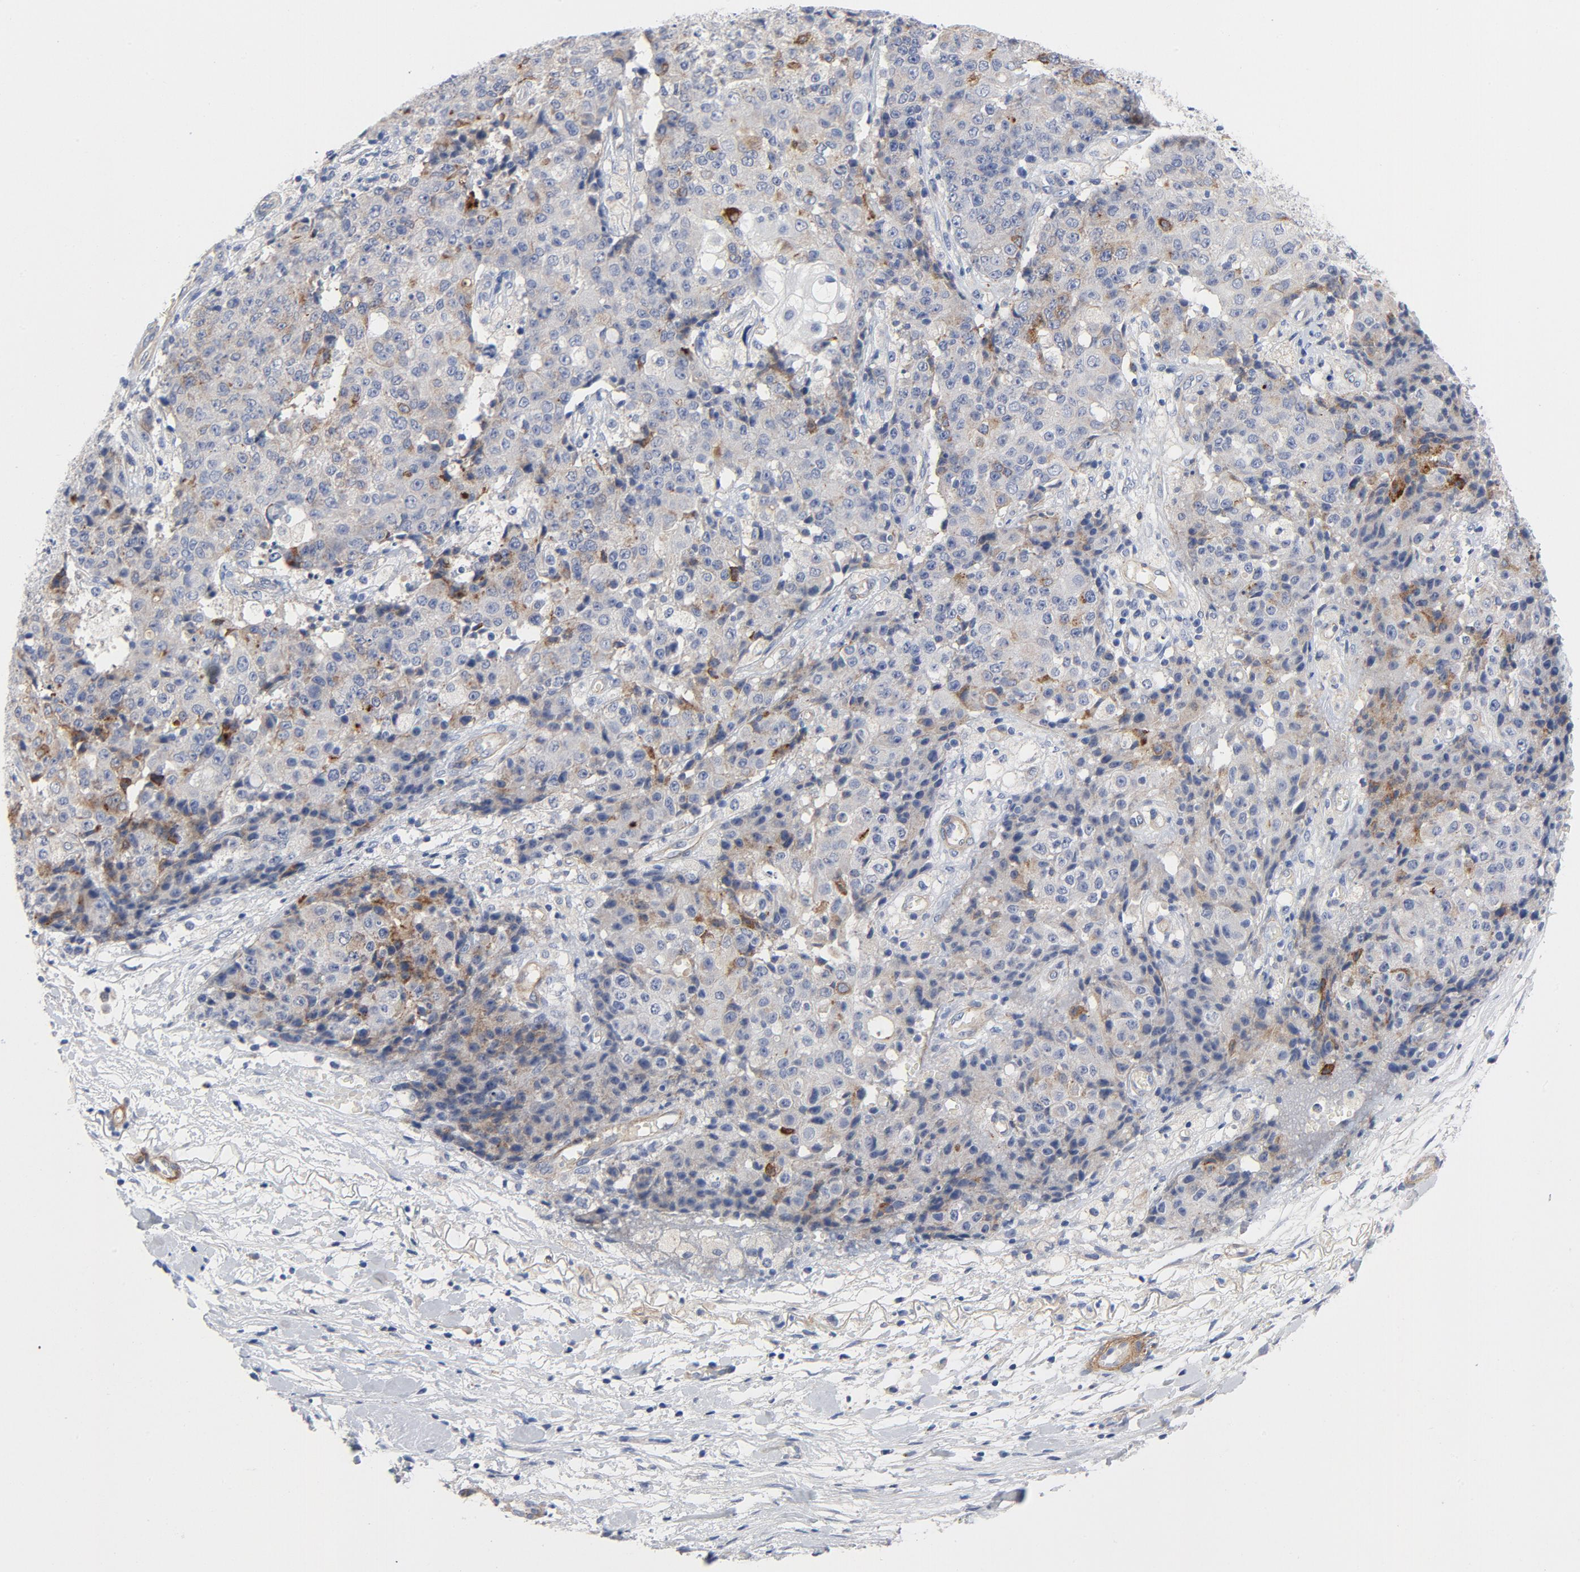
{"staining": {"intensity": "moderate", "quantity": "25%-75%", "location": "cytoplasmic/membranous"}, "tissue": "ovarian cancer", "cell_type": "Tumor cells", "image_type": "cancer", "snomed": [{"axis": "morphology", "description": "Carcinoma, endometroid"}, {"axis": "topography", "description": "Ovary"}], "caption": "This is a histology image of IHC staining of ovarian cancer, which shows moderate staining in the cytoplasmic/membranous of tumor cells.", "gene": "LAMC1", "patient": {"sex": "female", "age": 42}}